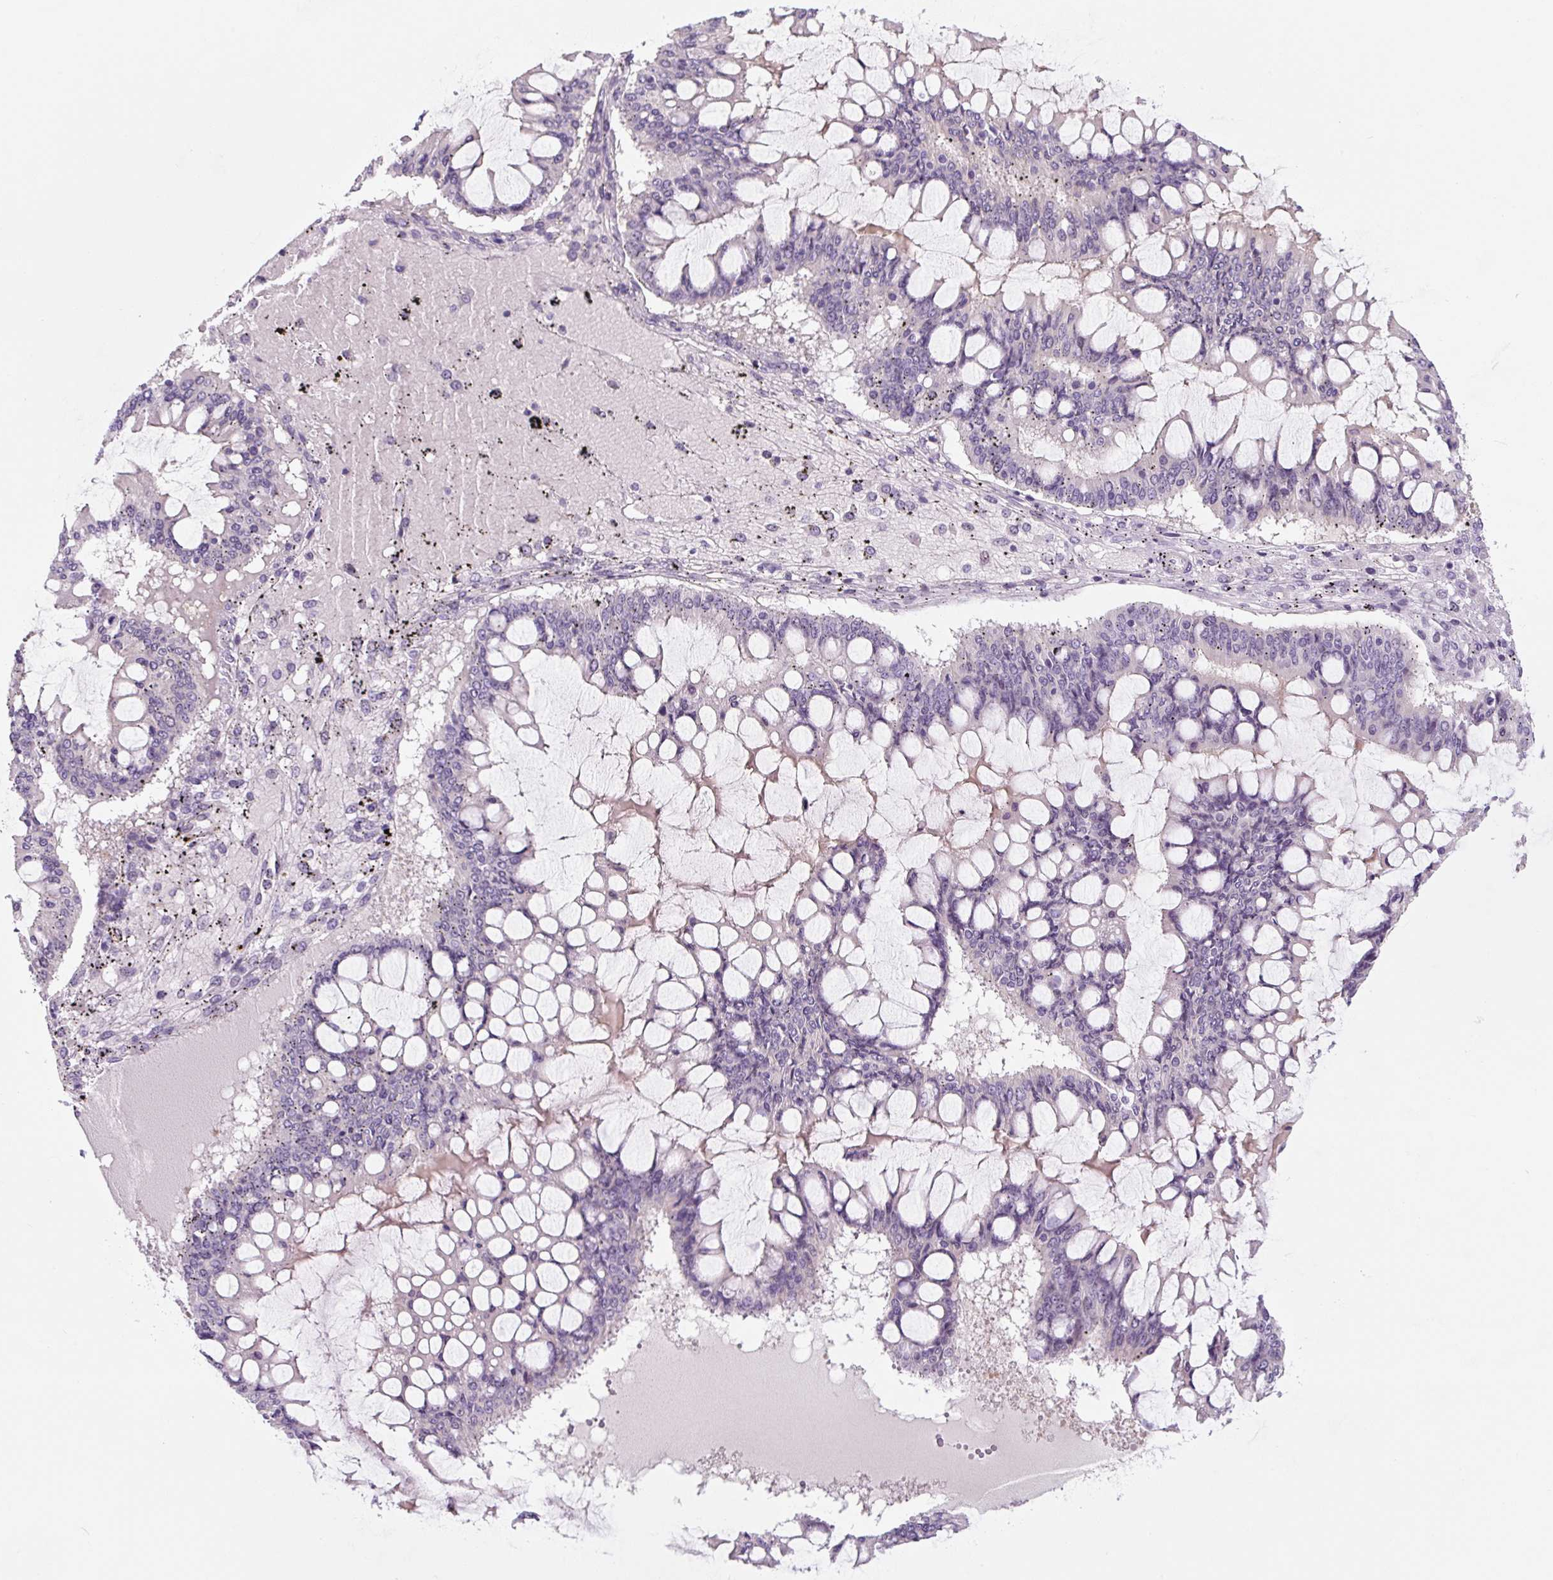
{"staining": {"intensity": "negative", "quantity": "none", "location": "none"}, "tissue": "ovarian cancer", "cell_type": "Tumor cells", "image_type": "cancer", "snomed": [{"axis": "morphology", "description": "Cystadenocarcinoma, mucinous, NOS"}, {"axis": "topography", "description": "Ovary"}], "caption": "IHC of ovarian cancer (mucinous cystadenocarcinoma) demonstrates no positivity in tumor cells.", "gene": "CCL25", "patient": {"sex": "female", "age": 73}}